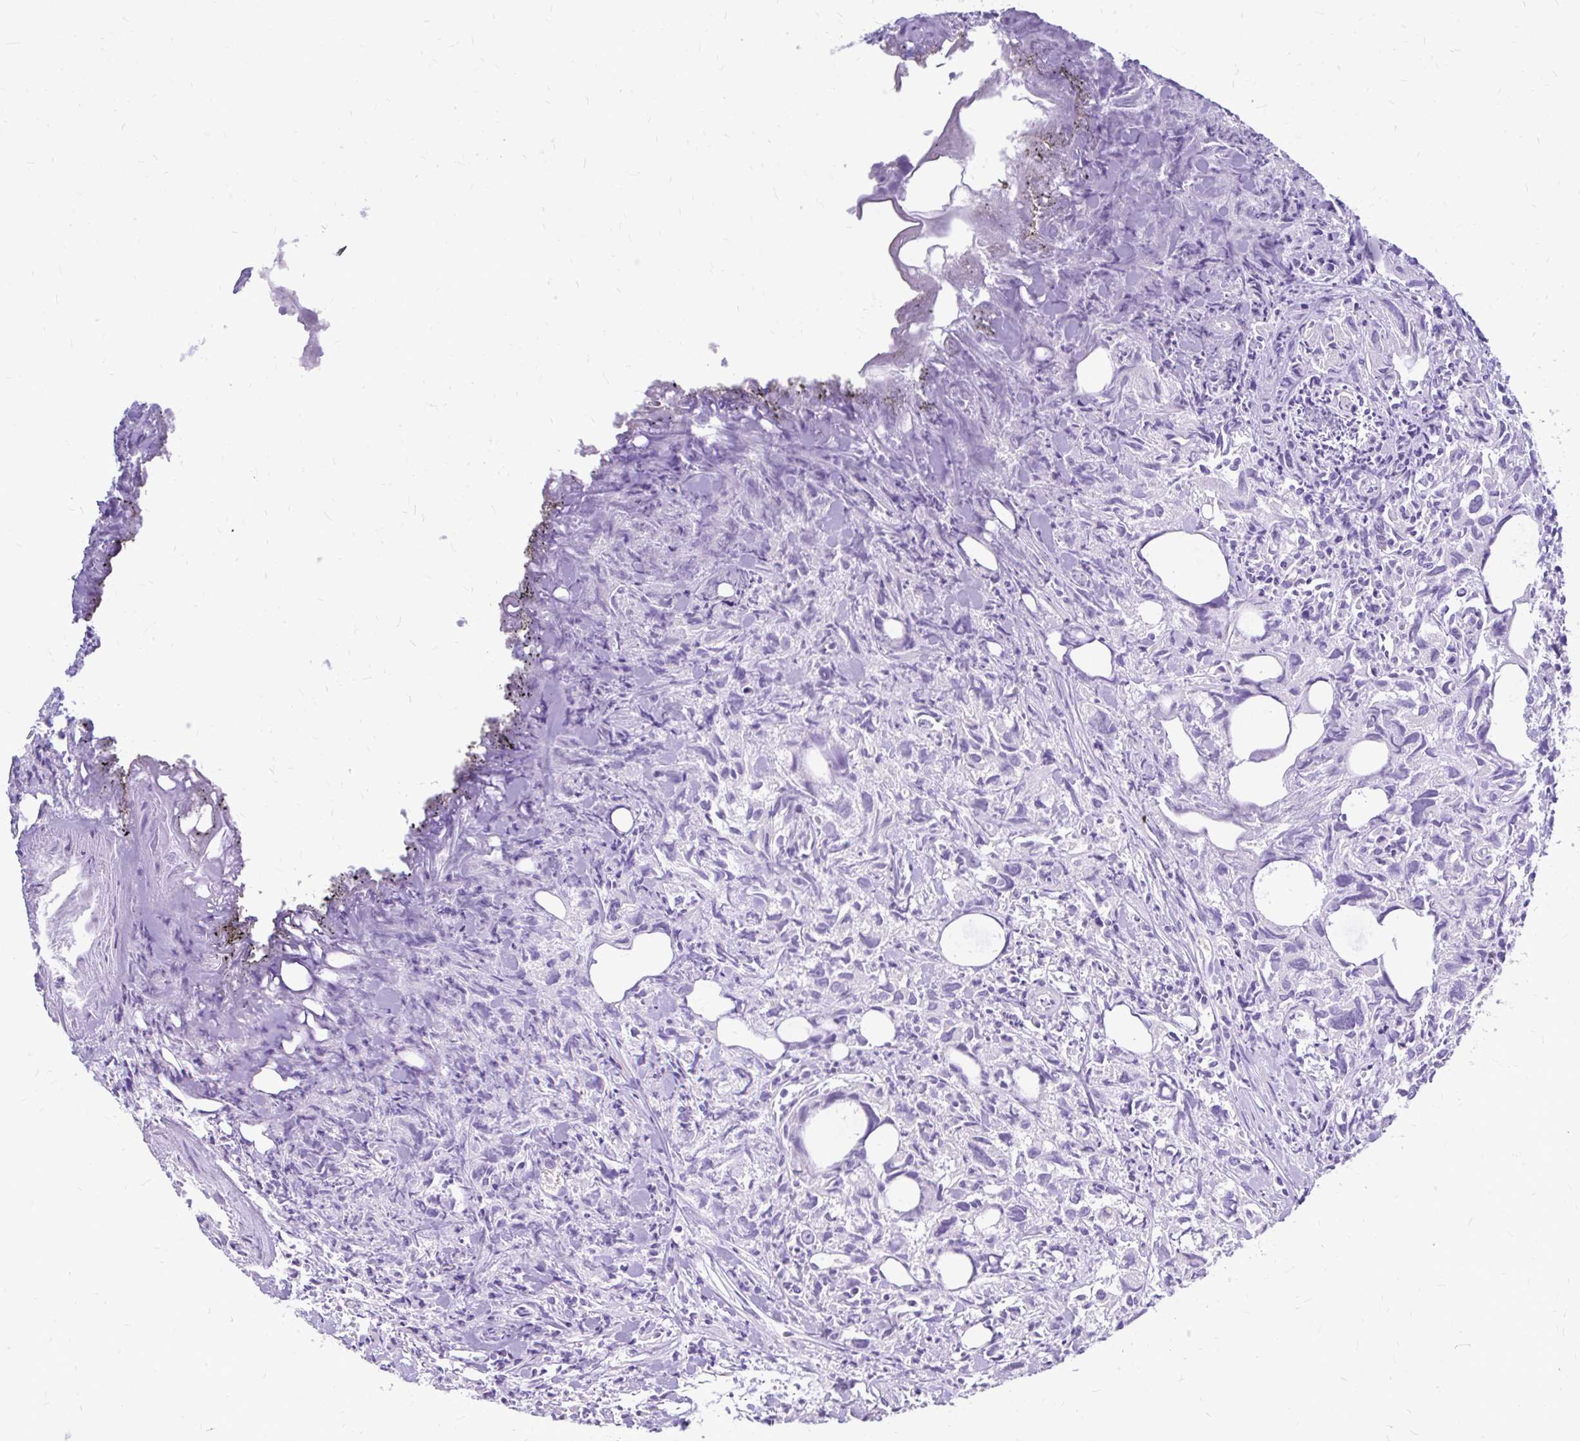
{"staining": {"intensity": "negative", "quantity": "none", "location": "none"}, "tissue": "urothelial cancer", "cell_type": "Tumor cells", "image_type": "cancer", "snomed": [{"axis": "morphology", "description": "Urothelial carcinoma, High grade"}, {"axis": "topography", "description": "Urinary bladder"}], "caption": "Urothelial carcinoma (high-grade) stained for a protein using immunohistochemistry (IHC) shows no positivity tumor cells.", "gene": "MAP1LC3A", "patient": {"sex": "female", "age": 75}}